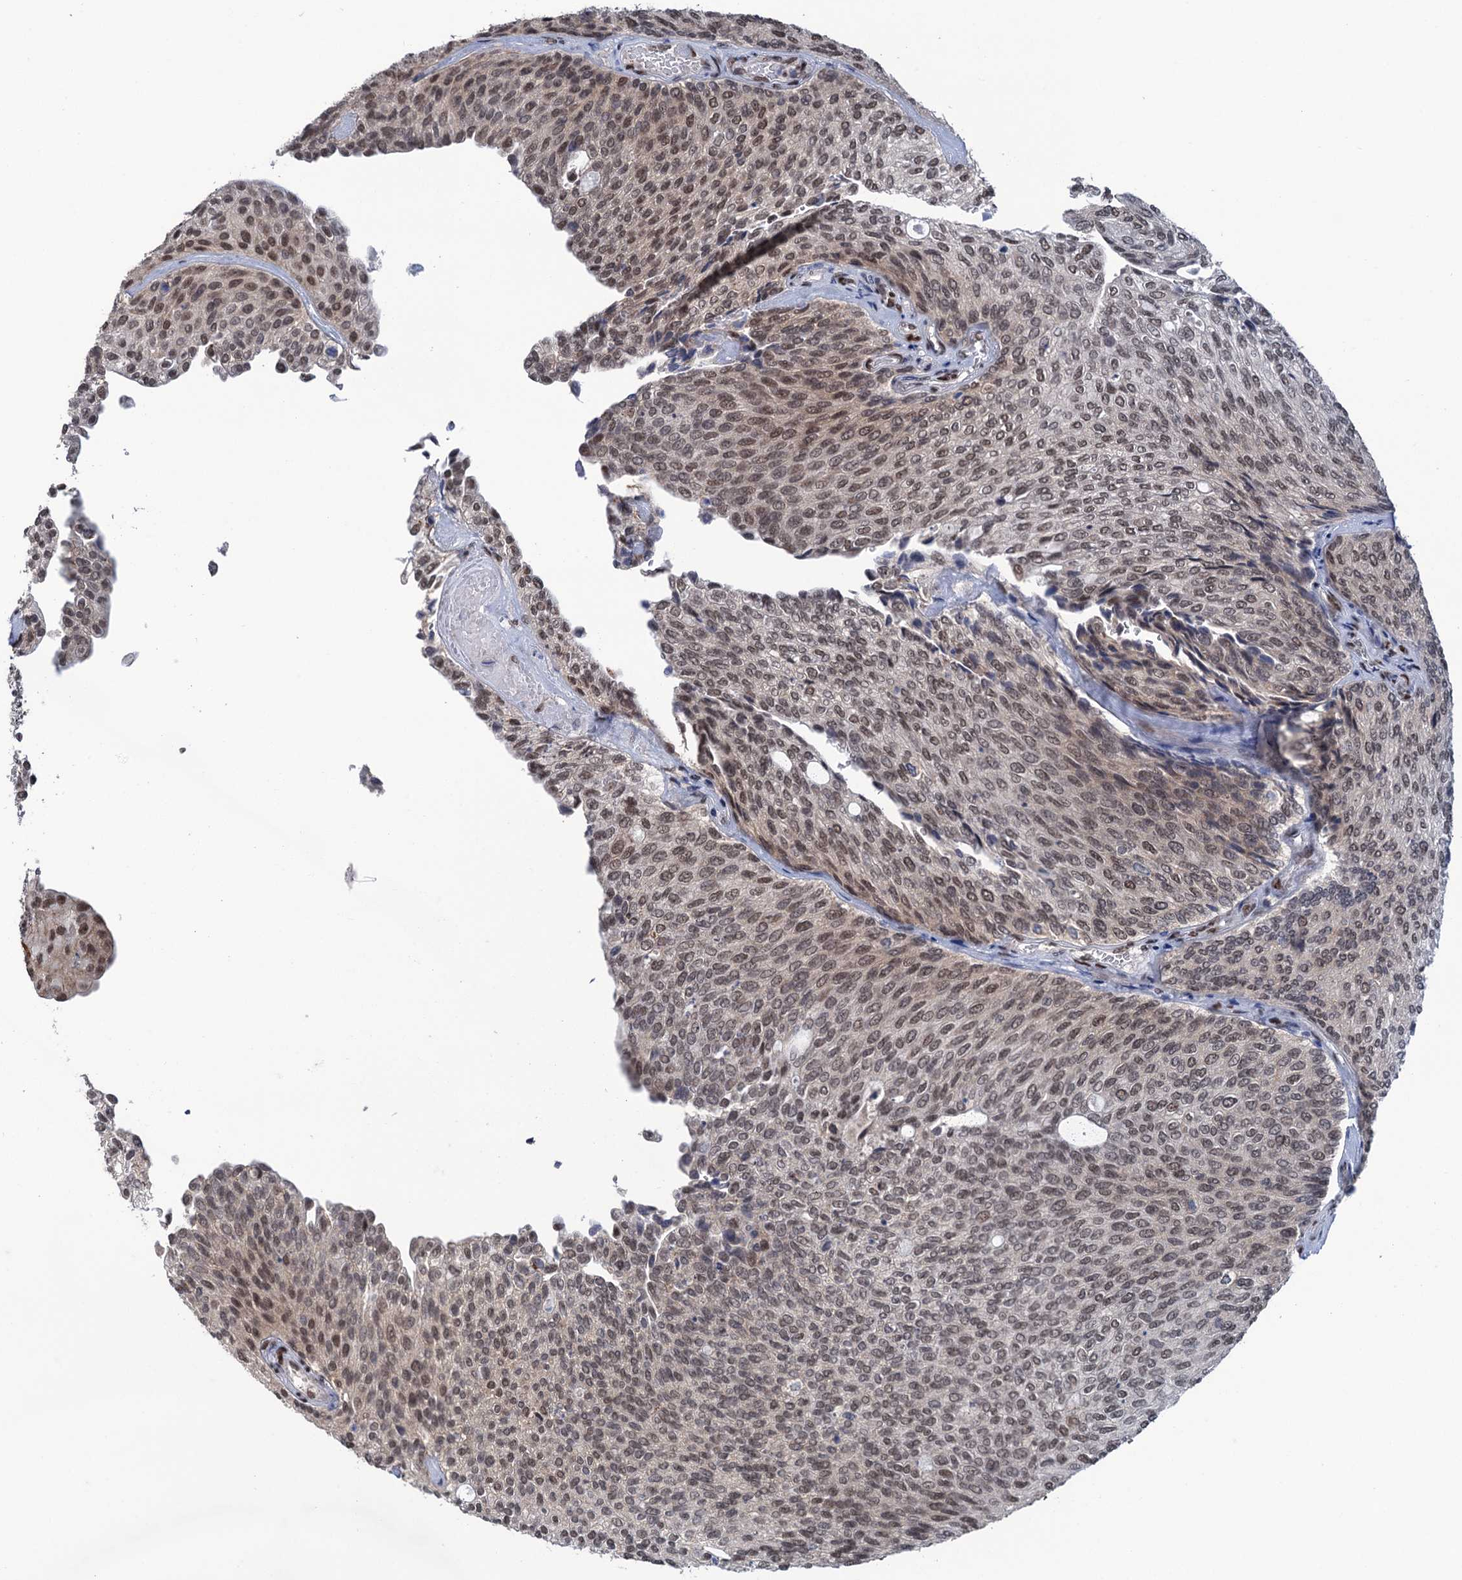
{"staining": {"intensity": "moderate", "quantity": ">75%", "location": "nuclear"}, "tissue": "urothelial cancer", "cell_type": "Tumor cells", "image_type": "cancer", "snomed": [{"axis": "morphology", "description": "Urothelial carcinoma, Low grade"}, {"axis": "topography", "description": "Urinary bladder"}], "caption": "IHC of urothelial cancer displays medium levels of moderate nuclear positivity in about >75% of tumor cells.", "gene": "SAE1", "patient": {"sex": "female", "age": 79}}